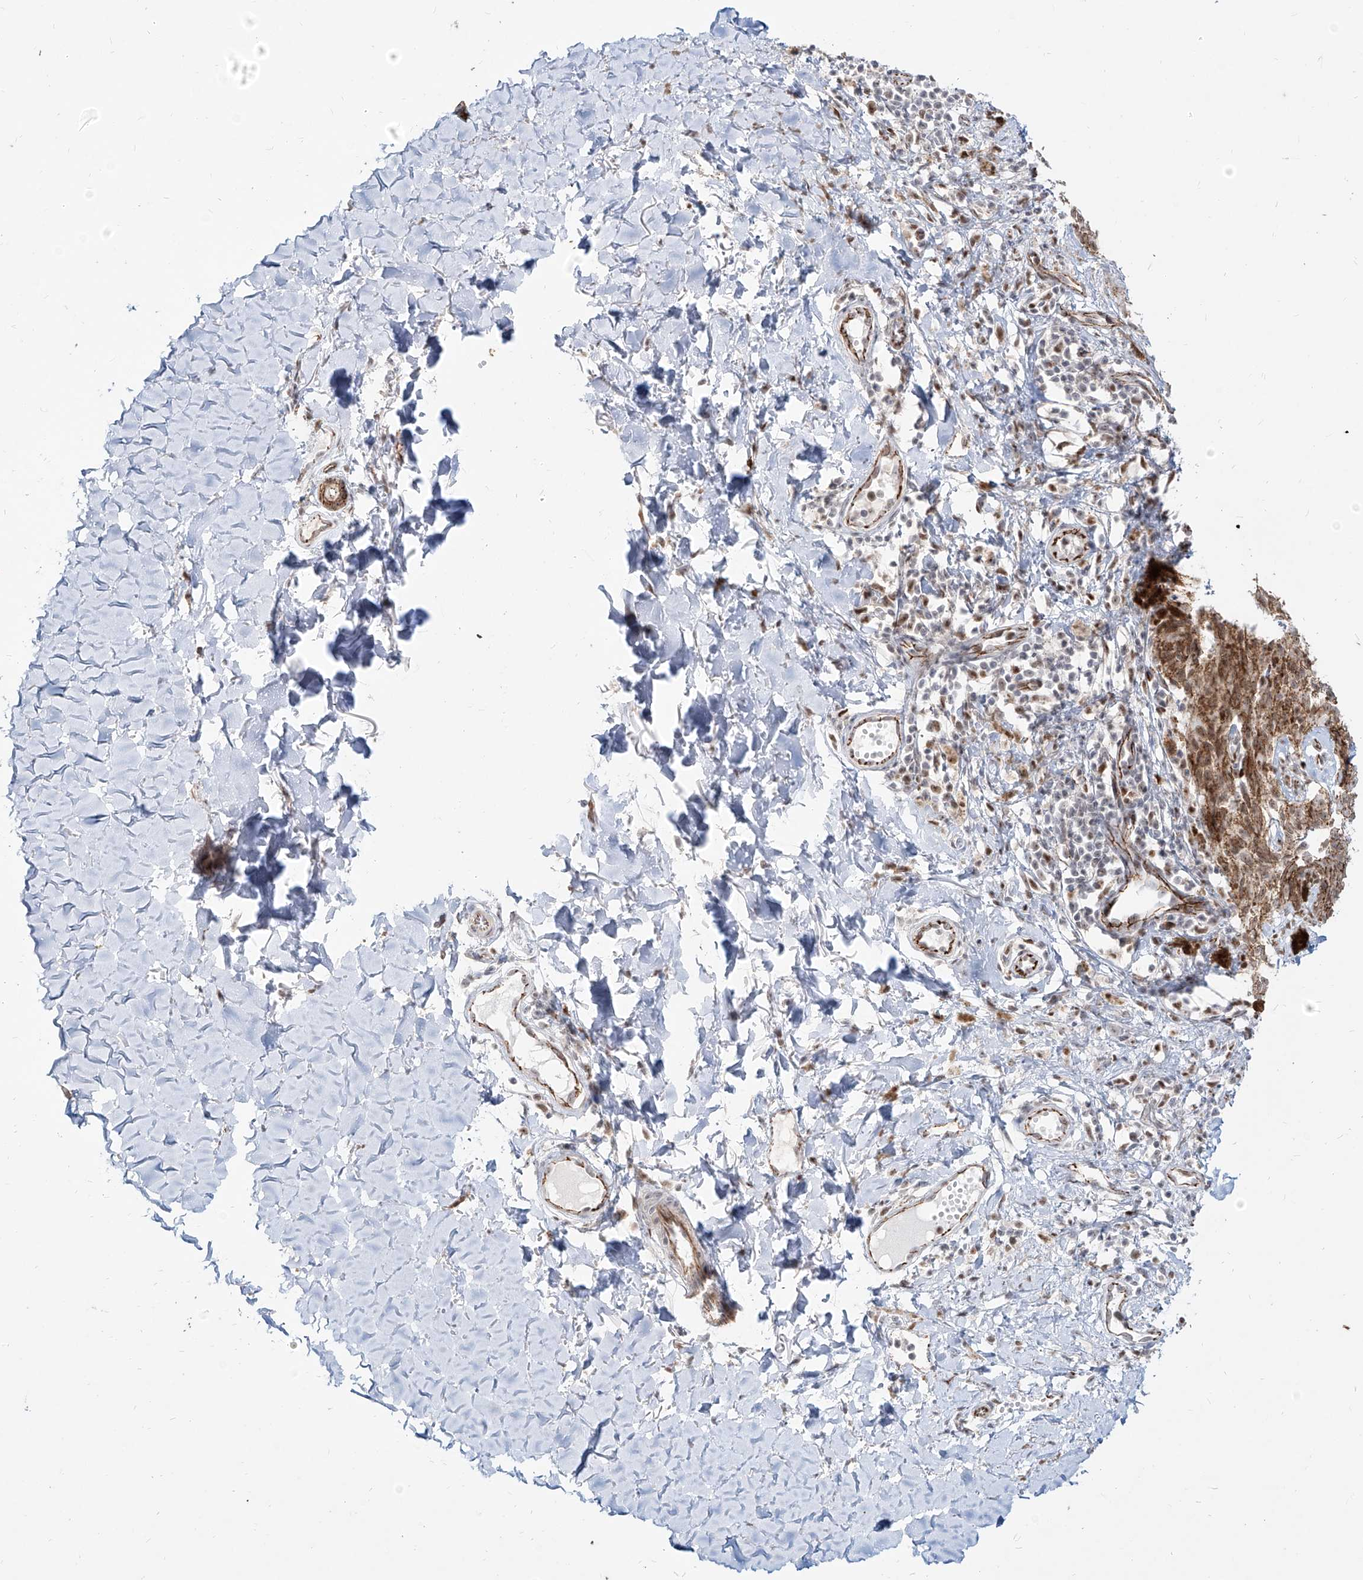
{"staining": {"intensity": "moderate", "quantity": ">75%", "location": "cytoplasmic/membranous,nuclear"}, "tissue": "melanoma", "cell_type": "Tumor cells", "image_type": "cancer", "snomed": [{"axis": "morphology", "description": "Malignant melanoma, NOS"}, {"axis": "topography", "description": "Skin"}], "caption": "Human malignant melanoma stained for a protein (brown) exhibits moderate cytoplasmic/membranous and nuclear positive positivity in approximately >75% of tumor cells.", "gene": "ZNF710", "patient": {"sex": "male", "age": 53}}